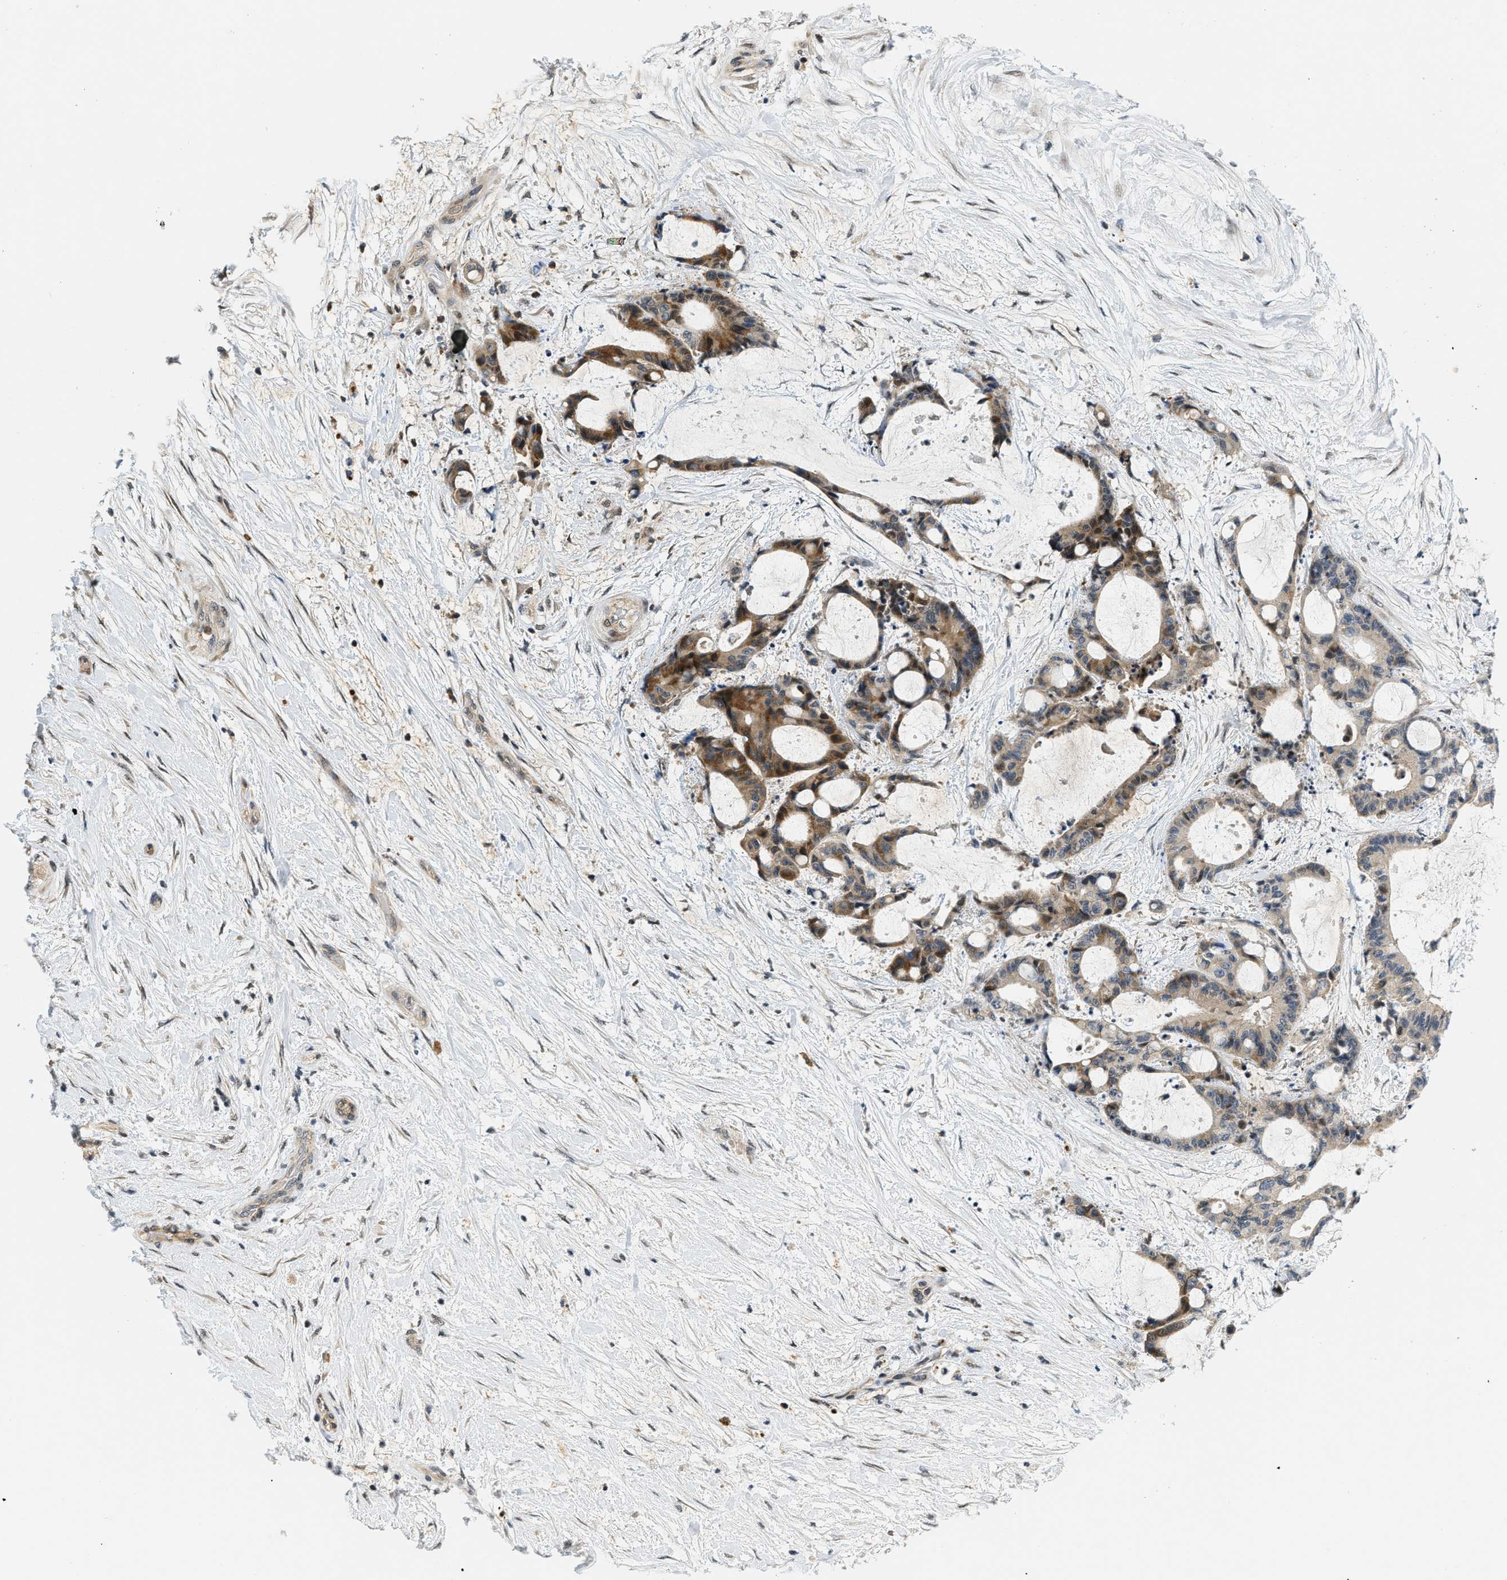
{"staining": {"intensity": "moderate", "quantity": "25%-75%", "location": "cytoplasmic/membranous,nuclear"}, "tissue": "liver cancer", "cell_type": "Tumor cells", "image_type": "cancer", "snomed": [{"axis": "morphology", "description": "Cholangiocarcinoma"}, {"axis": "topography", "description": "Liver"}], "caption": "Immunohistochemistry of human liver cancer (cholangiocarcinoma) displays medium levels of moderate cytoplasmic/membranous and nuclear expression in about 25%-75% of tumor cells.", "gene": "KMT2A", "patient": {"sex": "female", "age": 73}}